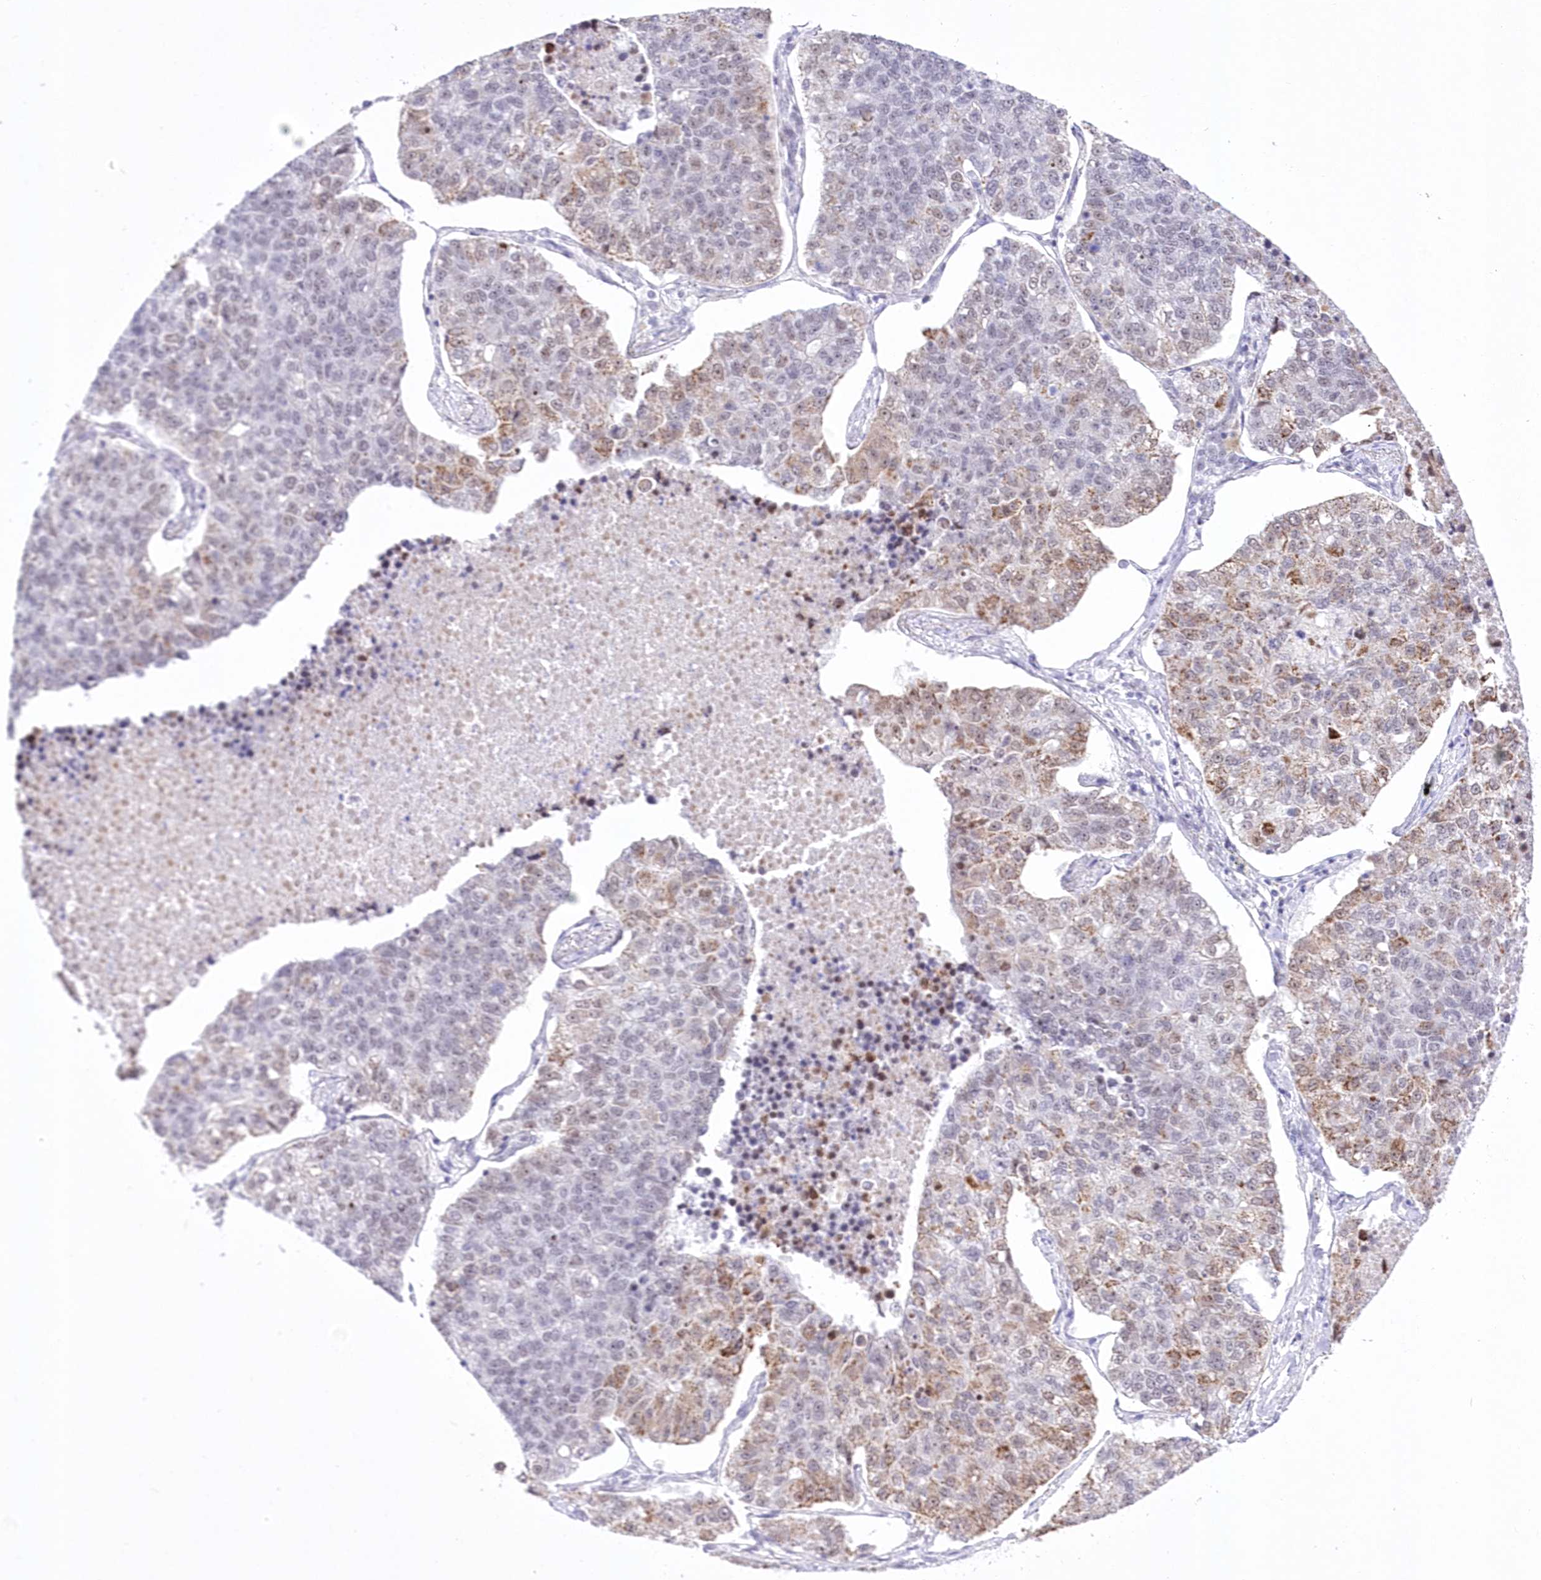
{"staining": {"intensity": "weak", "quantity": "25%-75%", "location": "cytoplasmic/membranous,nuclear"}, "tissue": "lung cancer", "cell_type": "Tumor cells", "image_type": "cancer", "snomed": [{"axis": "morphology", "description": "Adenocarcinoma, NOS"}, {"axis": "topography", "description": "Lung"}], "caption": "The histopathology image shows immunohistochemical staining of adenocarcinoma (lung). There is weak cytoplasmic/membranous and nuclear positivity is seen in approximately 25%-75% of tumor cells.", "gene": "NSUN2", "patient": {"sex": "male", "age": 49}}